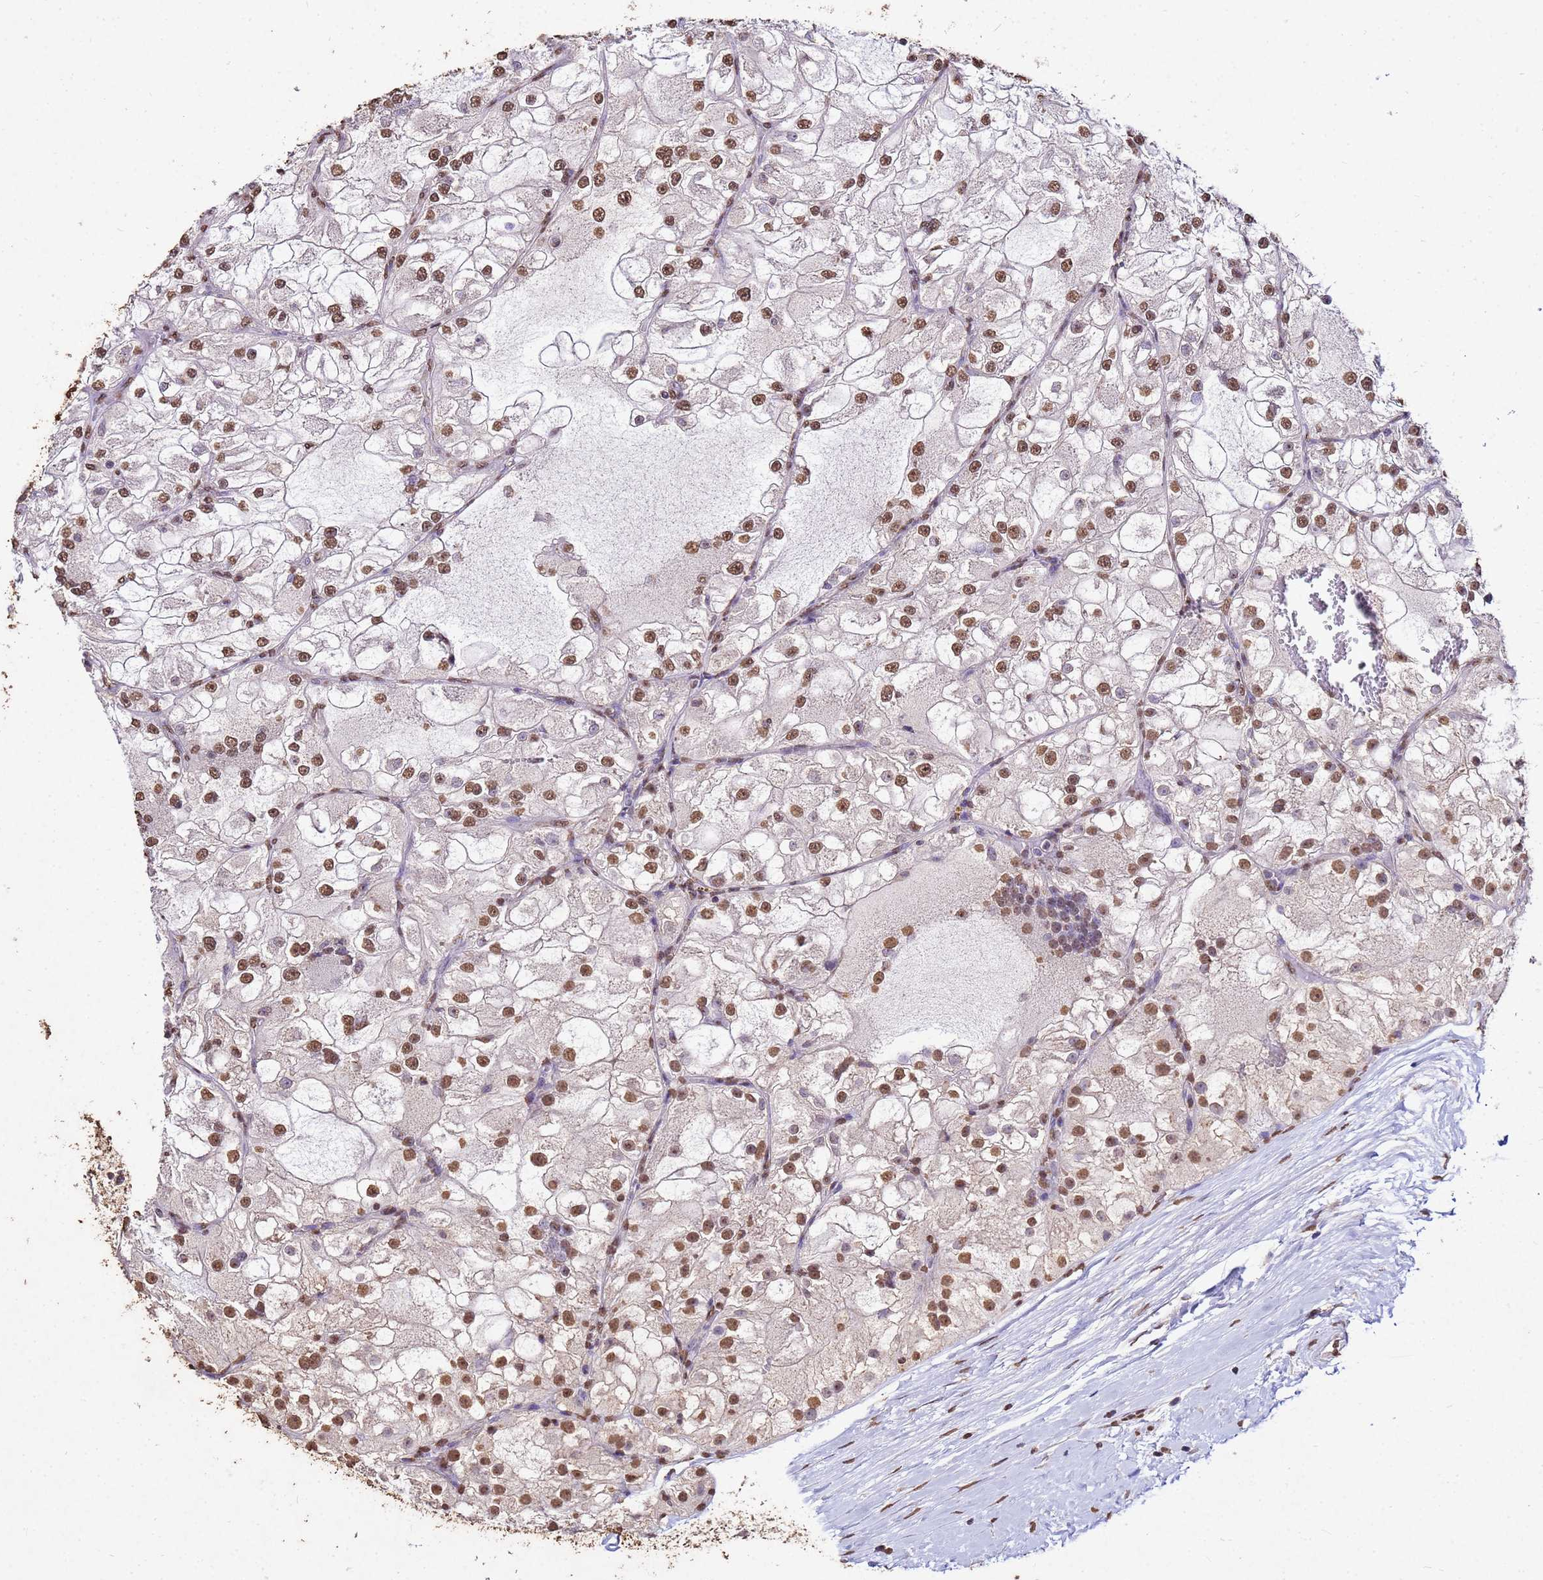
{"staining": {"intensity": "moderate", "quantity": ">75%", "location": "nuclear"}, "tissue": "renal cancer", "cell_type": "Tumor cells", "image_type": "cancer", "snomed": [{"axis": "morphology", "description": "Adenocarcinoma, NOS"}, {"axis": "topography", "description": "Kidney"}], "caption": "The micrograph reveals a brown stain indicating the presence of a protein in the nuclear of tumor cells in renal cancer (adenocarcinoma). (DAB = brown stain, brightfield microscopy at high magnification).", "gene": "MYOCD", "patient": {"sex": "female", "age": 72}}